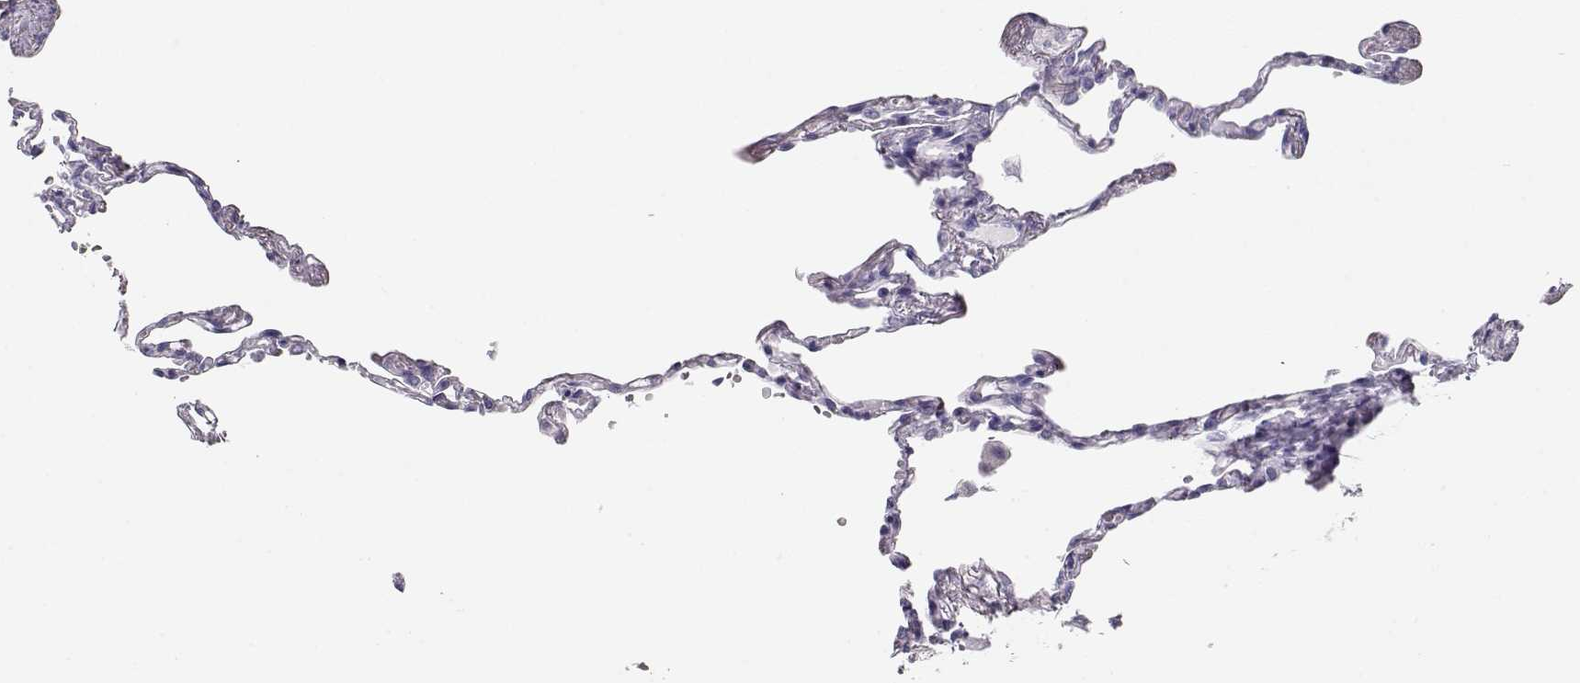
{"staining": {"intensity": "negative", "quantity": "none", "location": "none"}, "tissue": "lung", "cell_type": "Alveolar cells", "image_type": "normal", "snomed": [{"axis": "morphology", "description": "Normal tissue, NOS"}, {"axis": "topography", "description": "Lung"}], "caption": "A high-resolution micrograph shows immunohistochemistry (IHC) staining of unremarkable lung, which reveals no significant expression in alveolar cells.", "gene": "MAGEC1", "patient": {"sex": "male", "age": 78}}